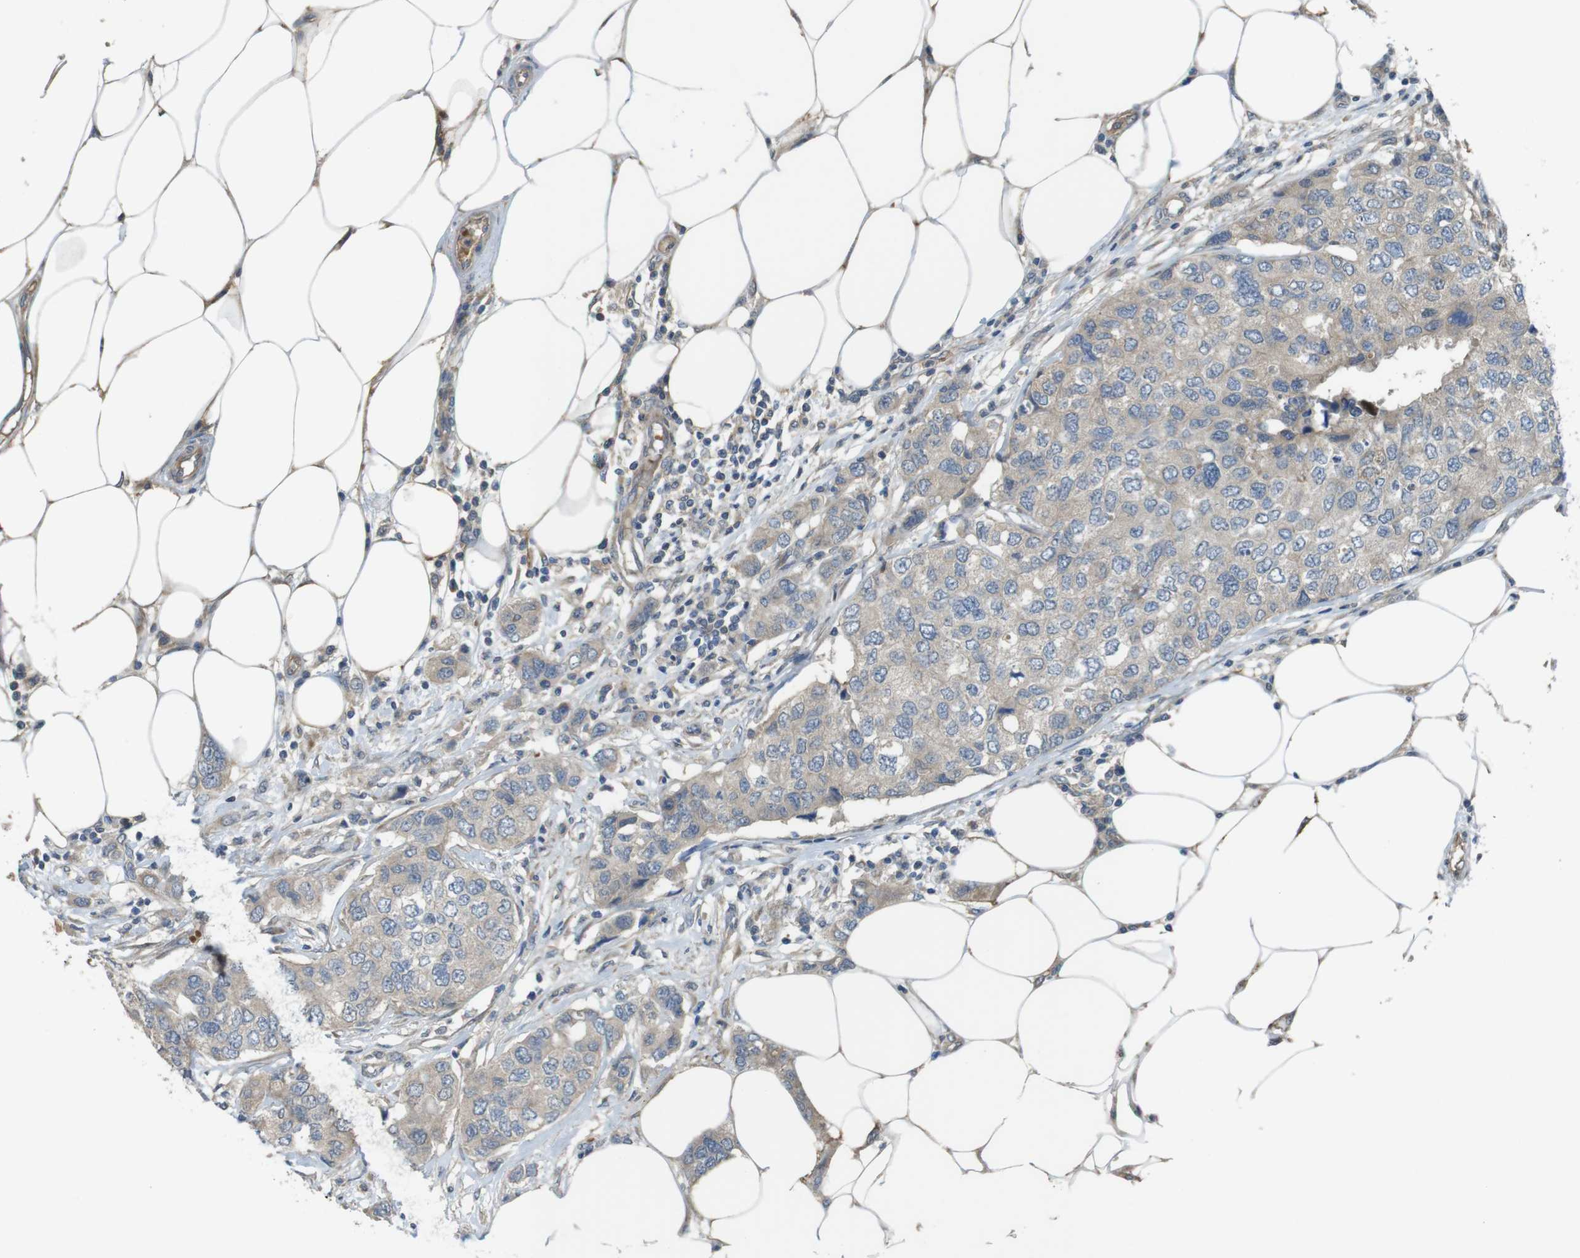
{"staining": {"intensity": "weak", "quantity": ">75%", "location": "cytoplasmic/membranous"}, "tissue": "breast cancer", "cell_type": "Tumor cells", "image_type": "cancer", "snomed": [{"axis": "morphology", "description": "Duct carcinoma"}, {"axis": "topography", "description": "Breast"}], "caption": "Approximately >75% of tumor cells in human breast invasive ductal carcinoma display weak cytoplasmic/membranous protein positivity as visualized by brown immunohistochemical staining.", "gene": "ABHD15", "patient": {"sex": "female", "age": 50}}